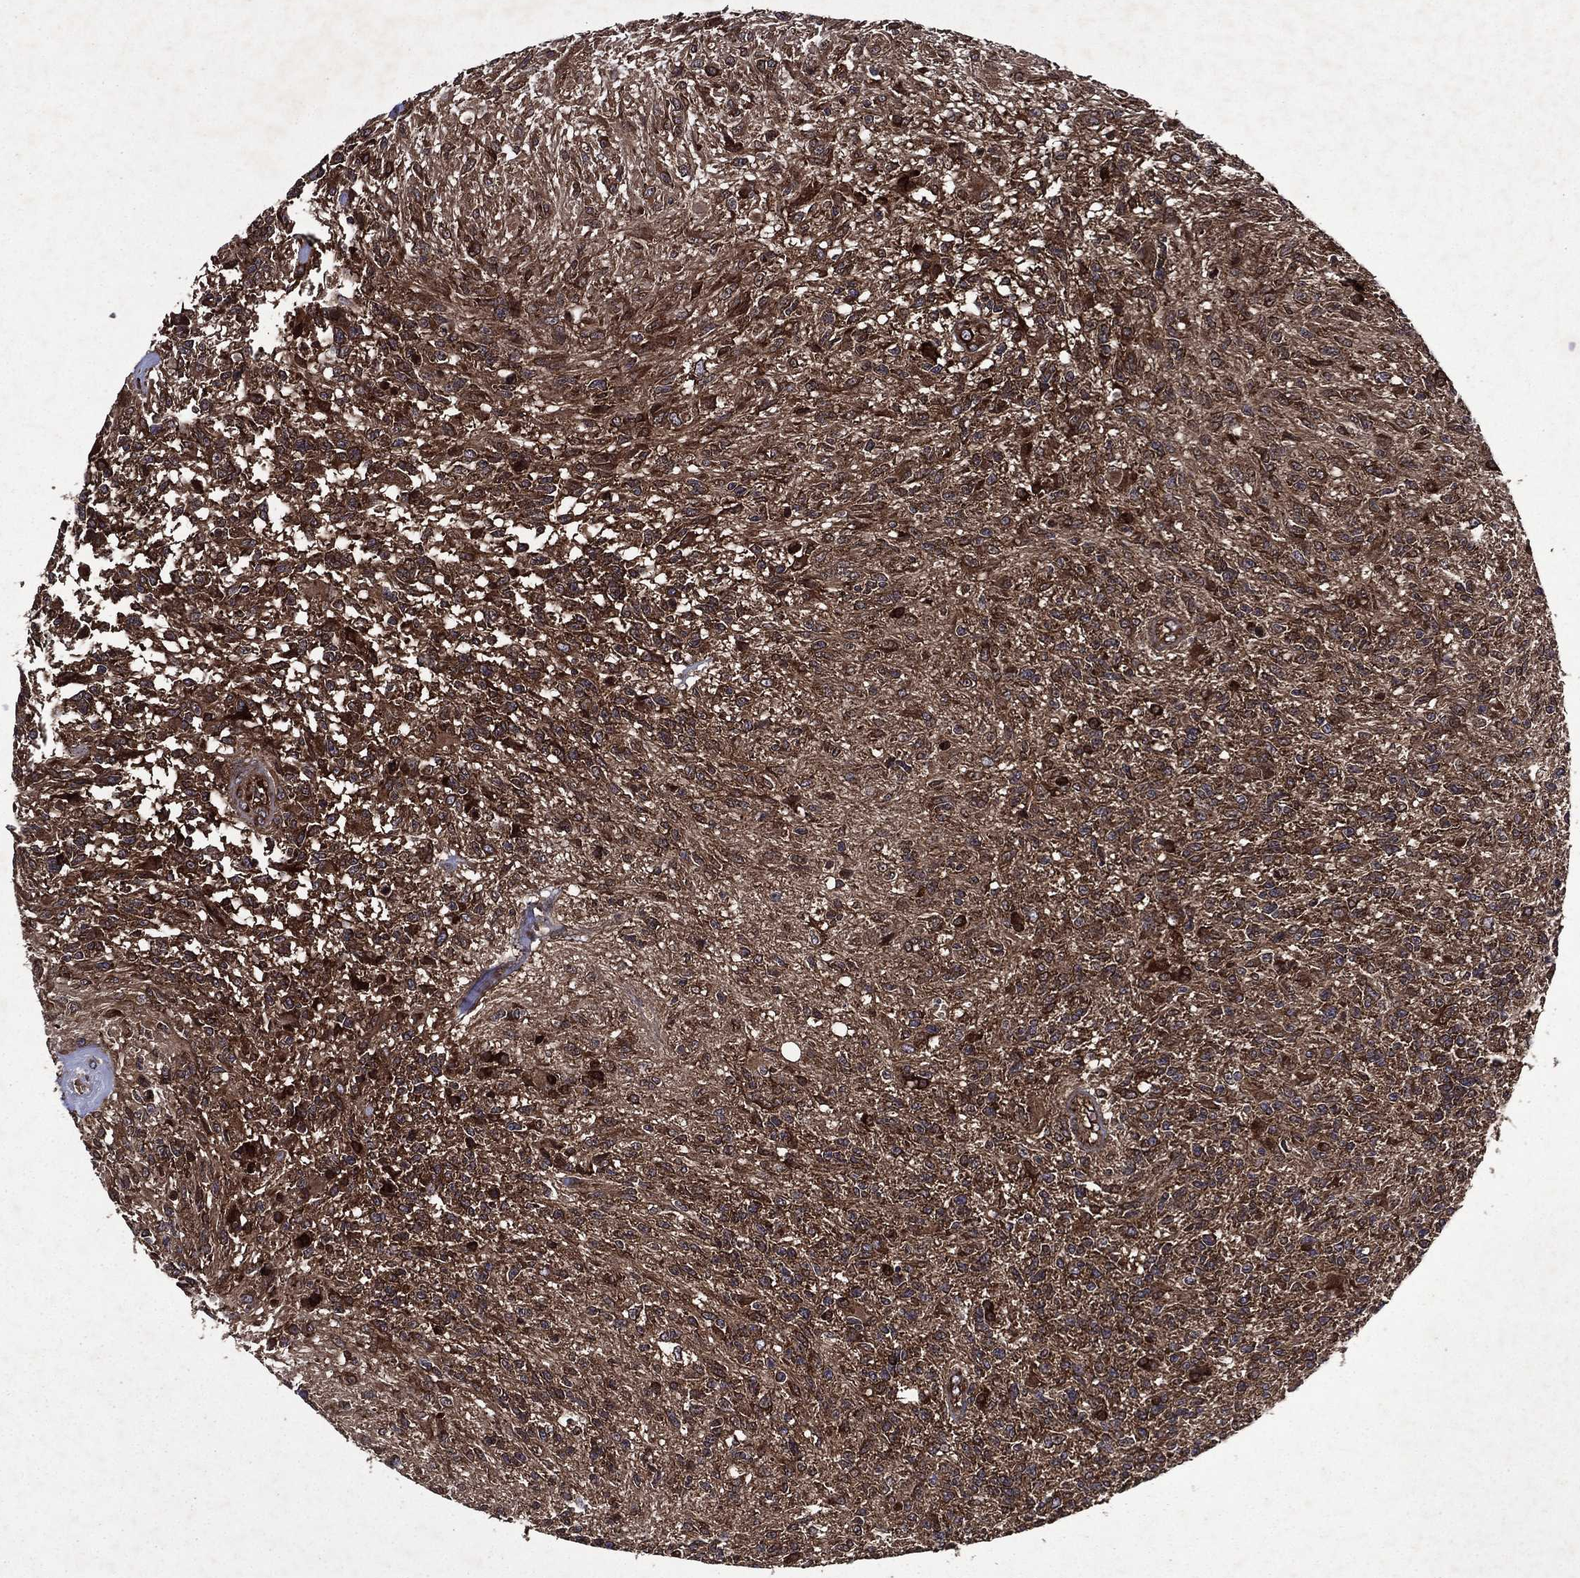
{"staining": {"intensity": "strong", "quantity": "<25%", "location": "cytoplasmic/membranous"}, "tissue": "glioma", "cell_type": "Tumor cells", "image_type": "cancer", "snomed": [{"axis": "morphology", "description": "Glioma, malignant, High grade"}, {"axis": "topography", "description": "Brain"}], "caption": "Malignant glioma (high-grade) stained with DAB (3,3'-diaminobenzidine) IHC exhibits medium levels of strong cytoplasmic/membranous staining in approximately <25% of tumor cells.", "gene": "EIF2B4", "patient": {"sex": "male", "age": 56}}